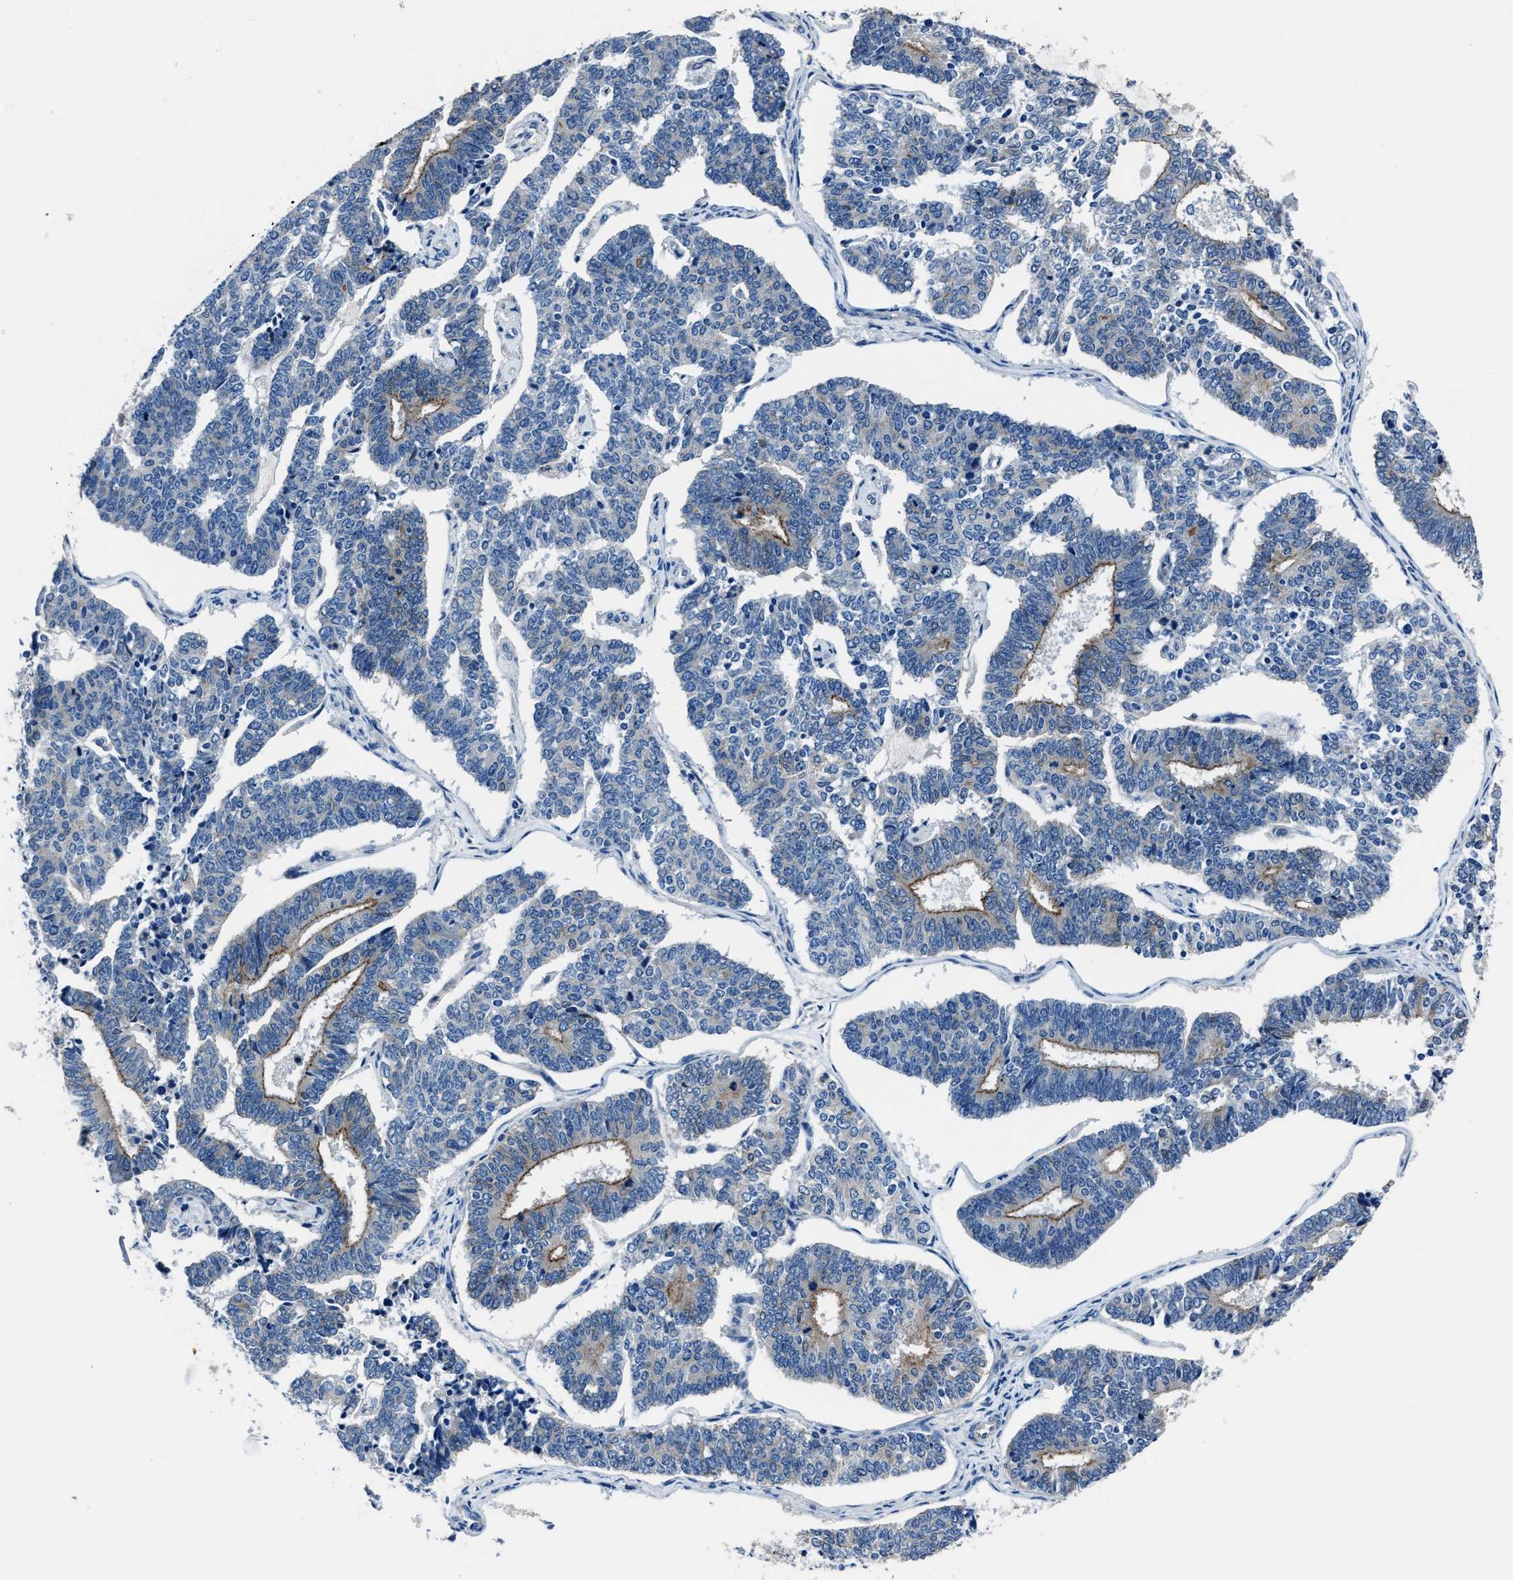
{"staining": {"intensity": "weak", "quantity": ">75%", "location": "cytoplasmic/membranous"}, "tissue": "endometrial cancer", "cell_type": "Tumor cells", "image_type": "cancer", "snomed": [{"axis": "morphology", "description": "Adenocarcinoma, NOS"}, {"axis": "topography", "description": "Endometrium"}], "caption": "The immunohistochemical stain labels weak cytoplasmic/membranous expression in tumor cells of adenocarcinoma (endometrial) tissue.", "gene": "LMO7", "patient": {"sex": "female", "age": 70}}